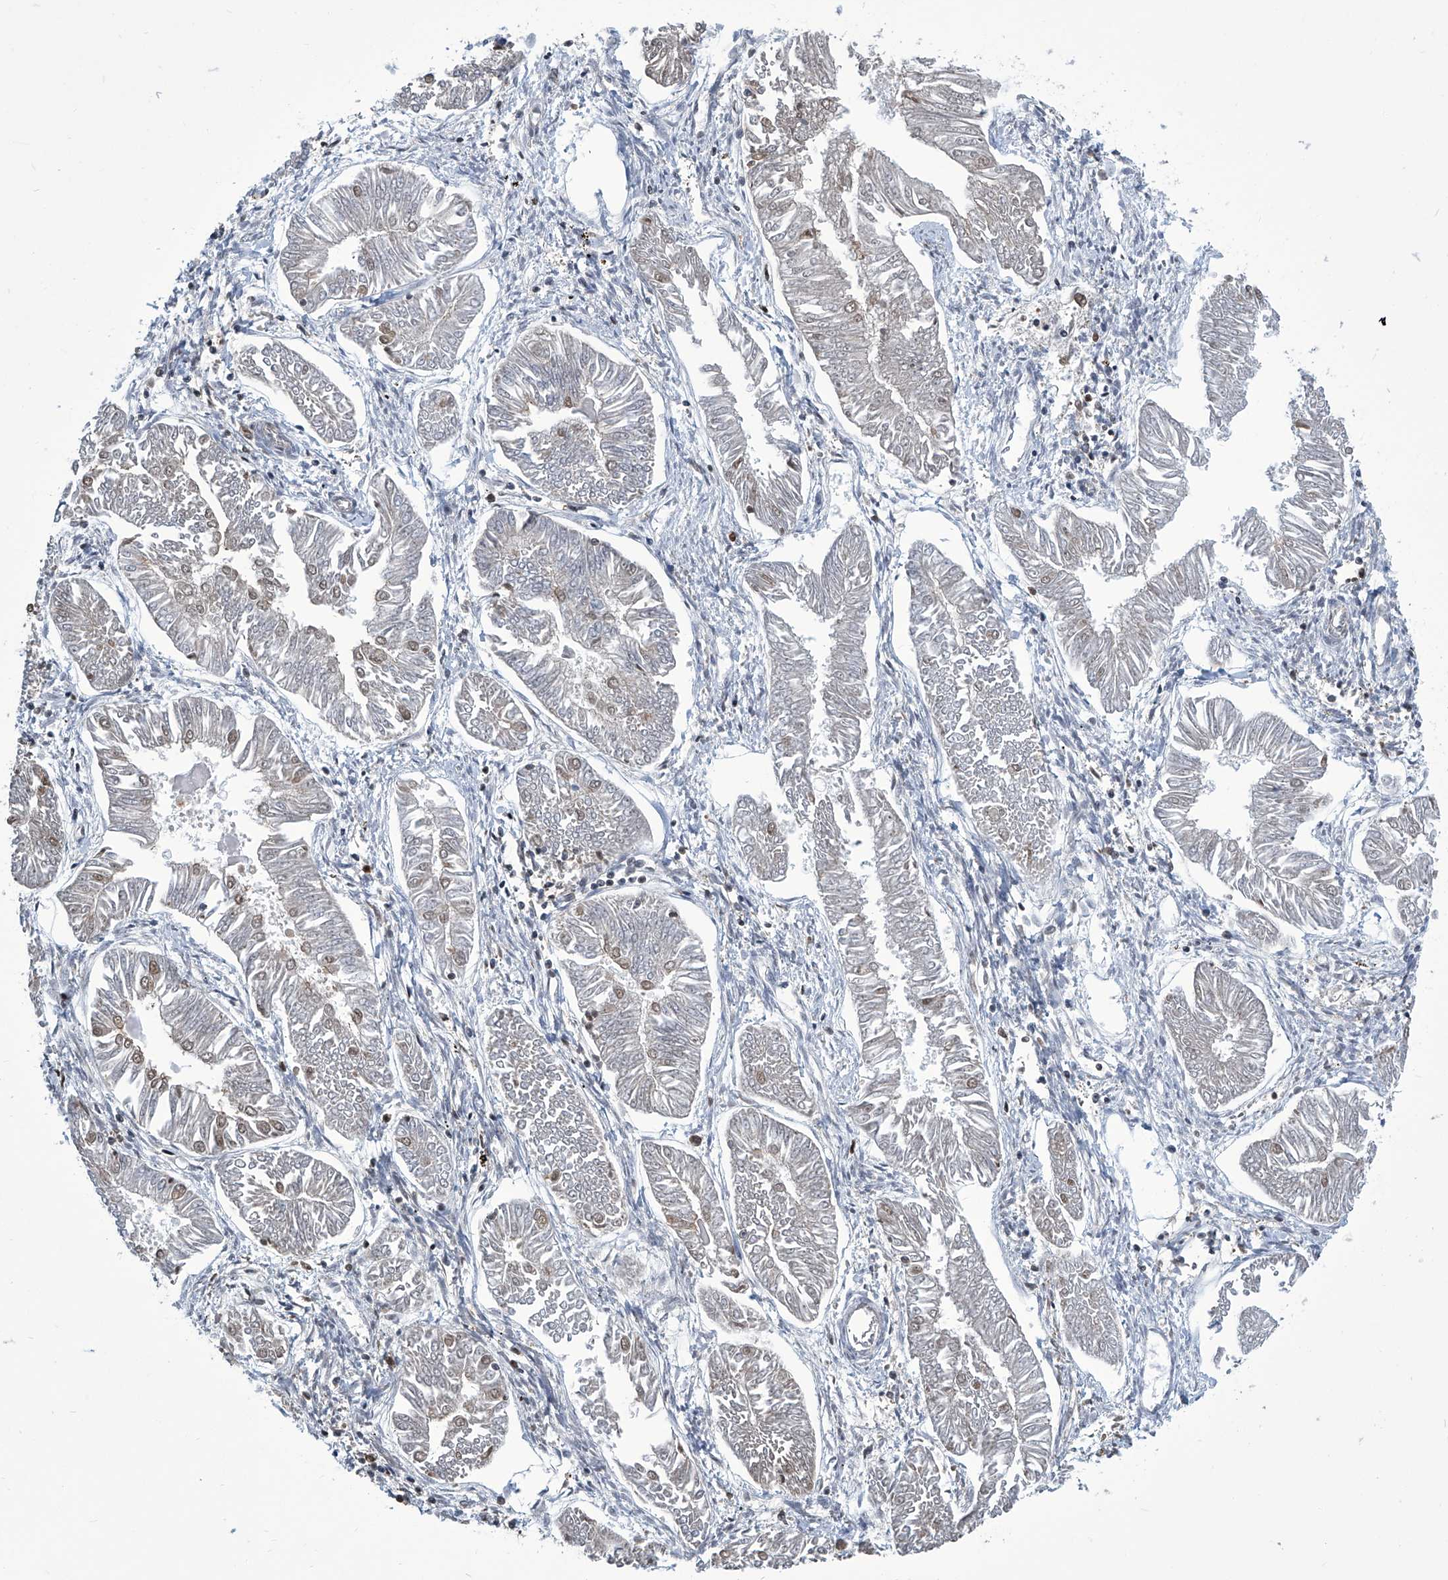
{"staining": {"intensity": "weak", "quantity": "<25%", "location": "nuclear"}, "tissue": "endometrial cancer", "cell_type": "Tumor cells", "image_type": "cancer", "snomed": [{"axis": "morphology", "description": "Adenocarcinoma, NOS"}, {"axis": "topography", "description": "Endometrium"}], "caption": "There is no significant staining in tumor cells of adenocarcinoma (endometrial).", "gene": "SREBF2", "patient": {"sex": "female", "age": 53}}